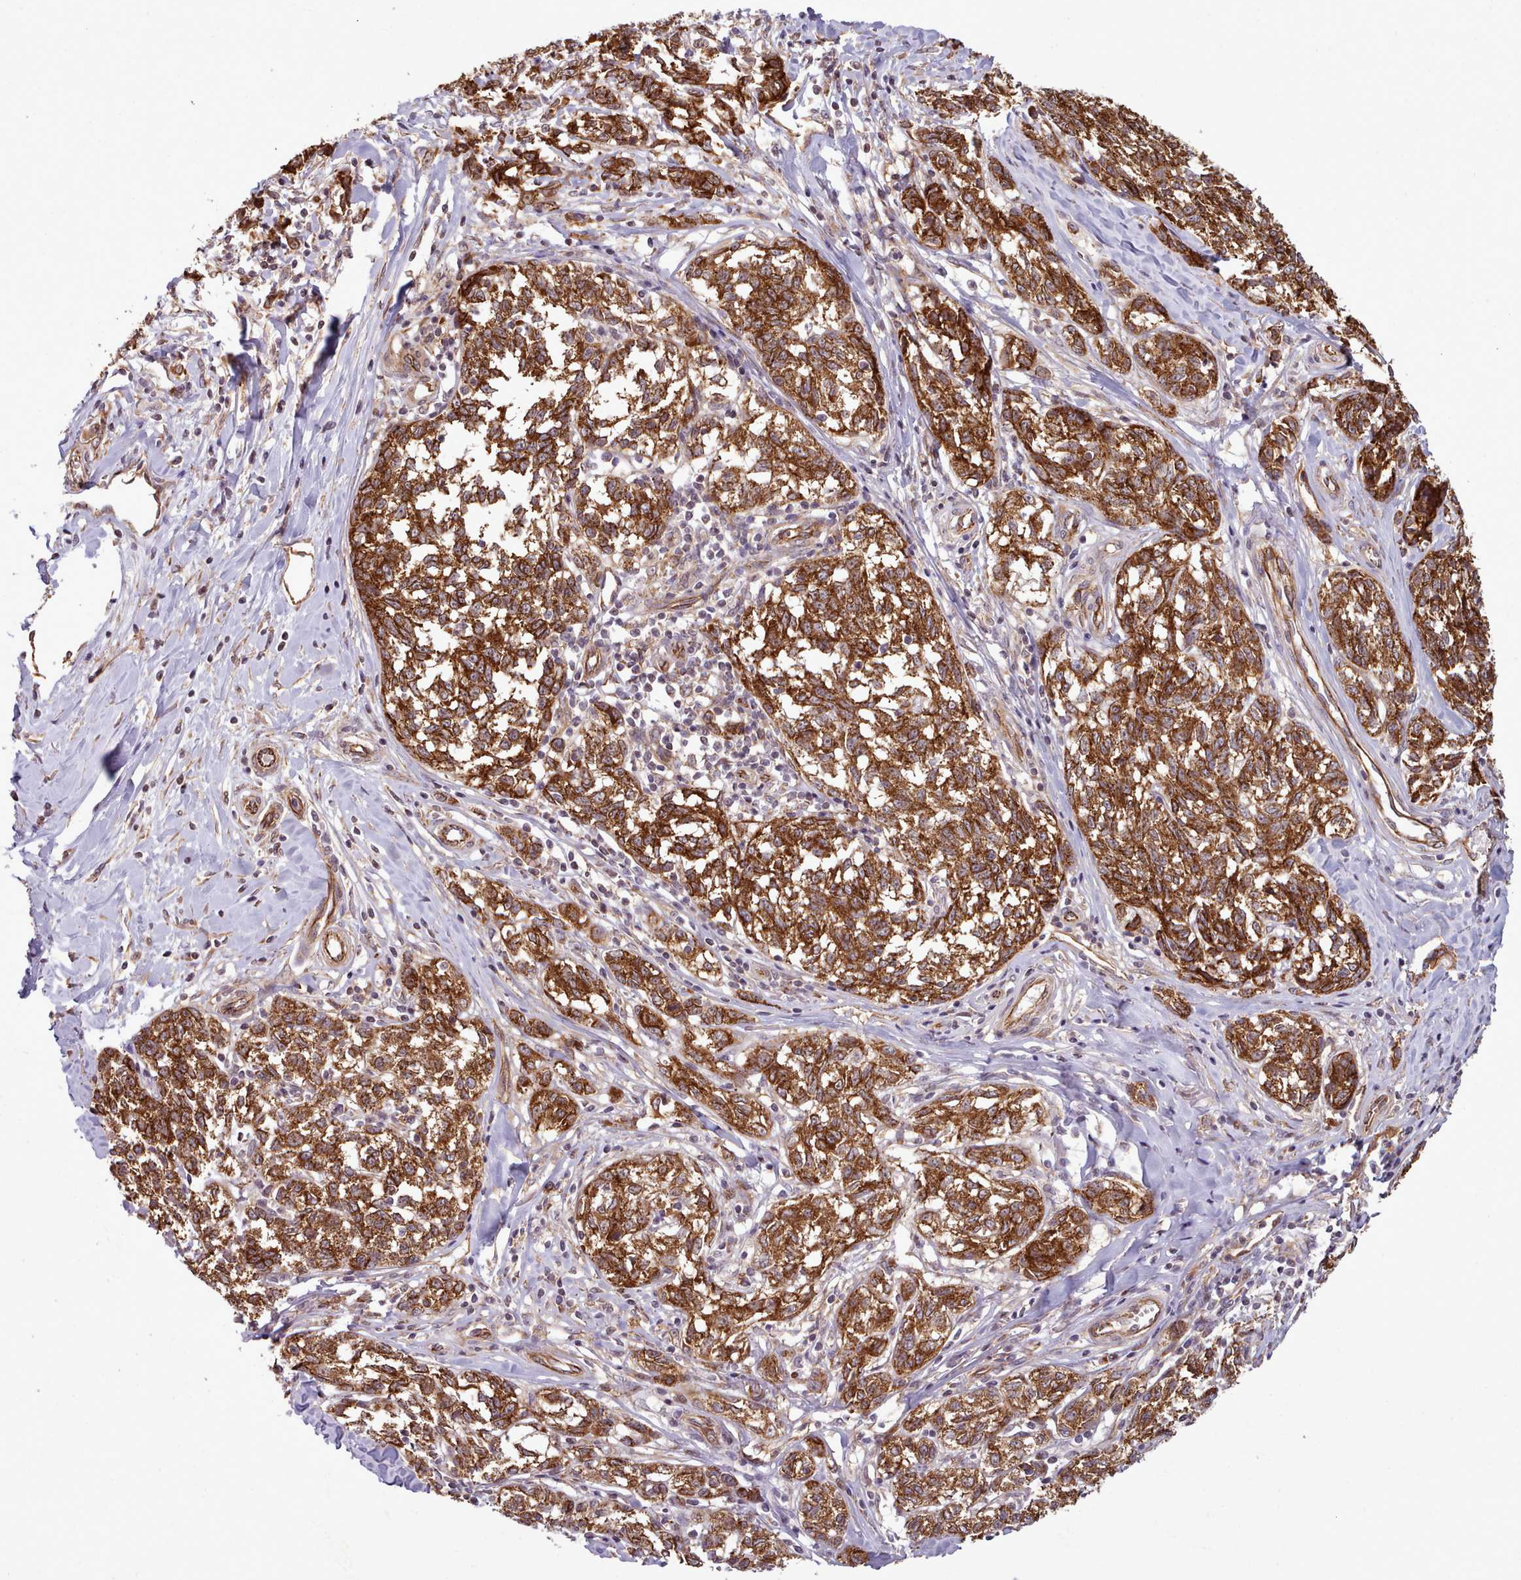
{"staining": {"intensity": "strong", "quantity": ">75%", "location": "cytoplasmic/membranous"}, "tissue": "melanoma", "cell_type": "Tumor cells", "image_type": "cancer", "snomed": [{"axis": "morphology", "description": "Normal tissue, NOS"}, {"axis": "morphology", "description": "Malignant melanoma, NOS"}, {"axis": "topography", "description": "Skin"}], "caption": "Tumor cells reveal high levels of strong cytoplasmic/membranous staining in about >75% of cells in human malignant melanoma.", "gene": "MRPL46", "patient": {"sex": "female", "age": 64}}